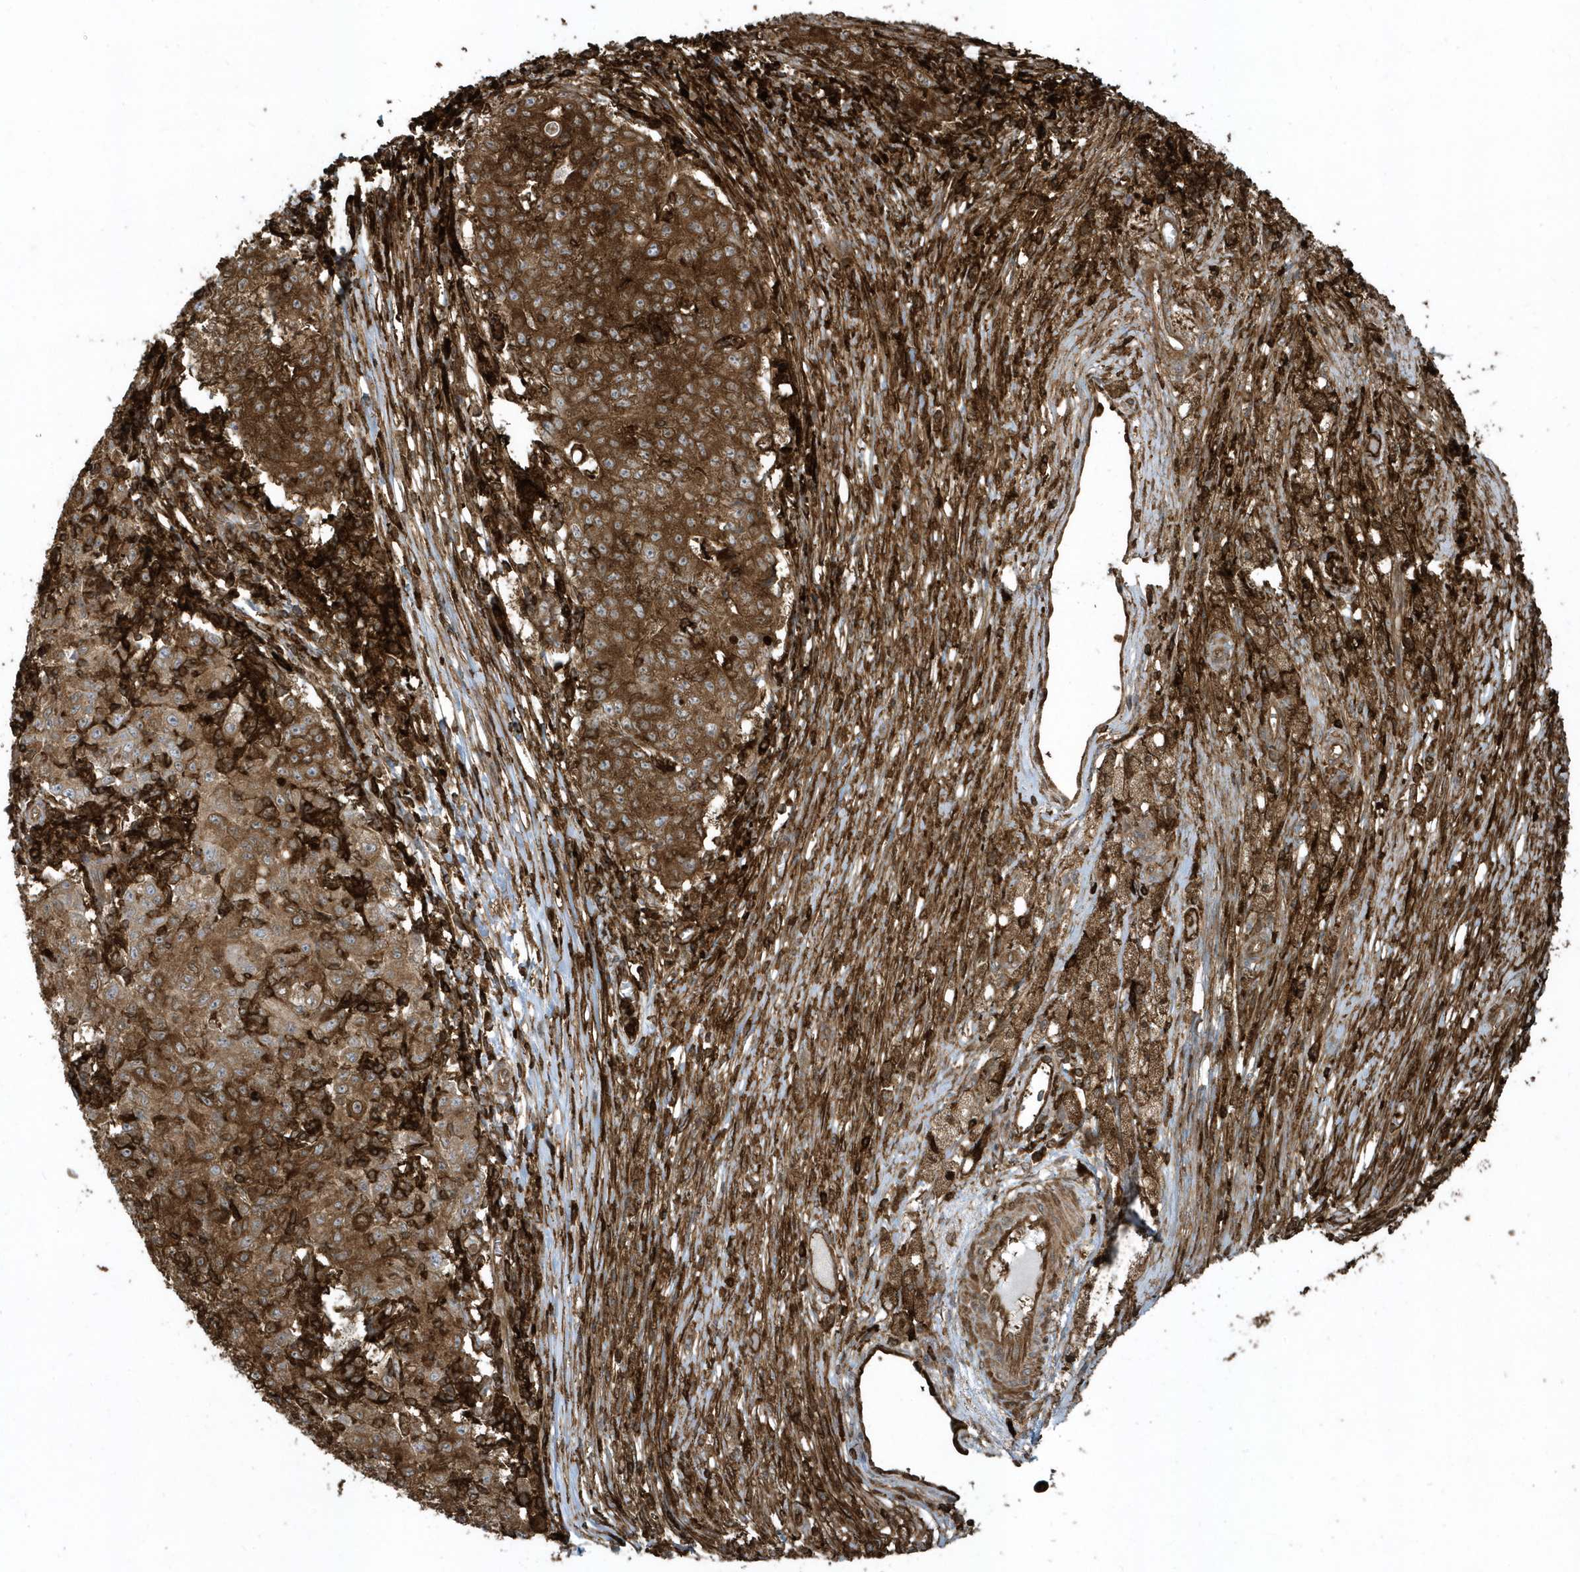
{"staining": {"intensity": "strong", "quantity": ">75%", "location": "cytoplasmic/membranous"}, "tissue": "ovarian cancer", "cell_type": "Tumor cells", "image_type": "cancer", "snomed": [{"axis": "morphology", "description": "Carcinoma, endometroid"}, {"axis": "topography", "description": "Ovary"}], "caption": "Immunohistochemistry (IHC) image of neoplastic tissue: ovarian endometroid carcinoma stained using immunohistochemistry (IHC) shows high levels of strong protein expression localized specifically in the cytoplasmic/membranous of tumor cells, appearing as a cytoplasmic/membranous brown color.", "gene": "CLCN6", "patient": {"sex": "female", "age": 42}}